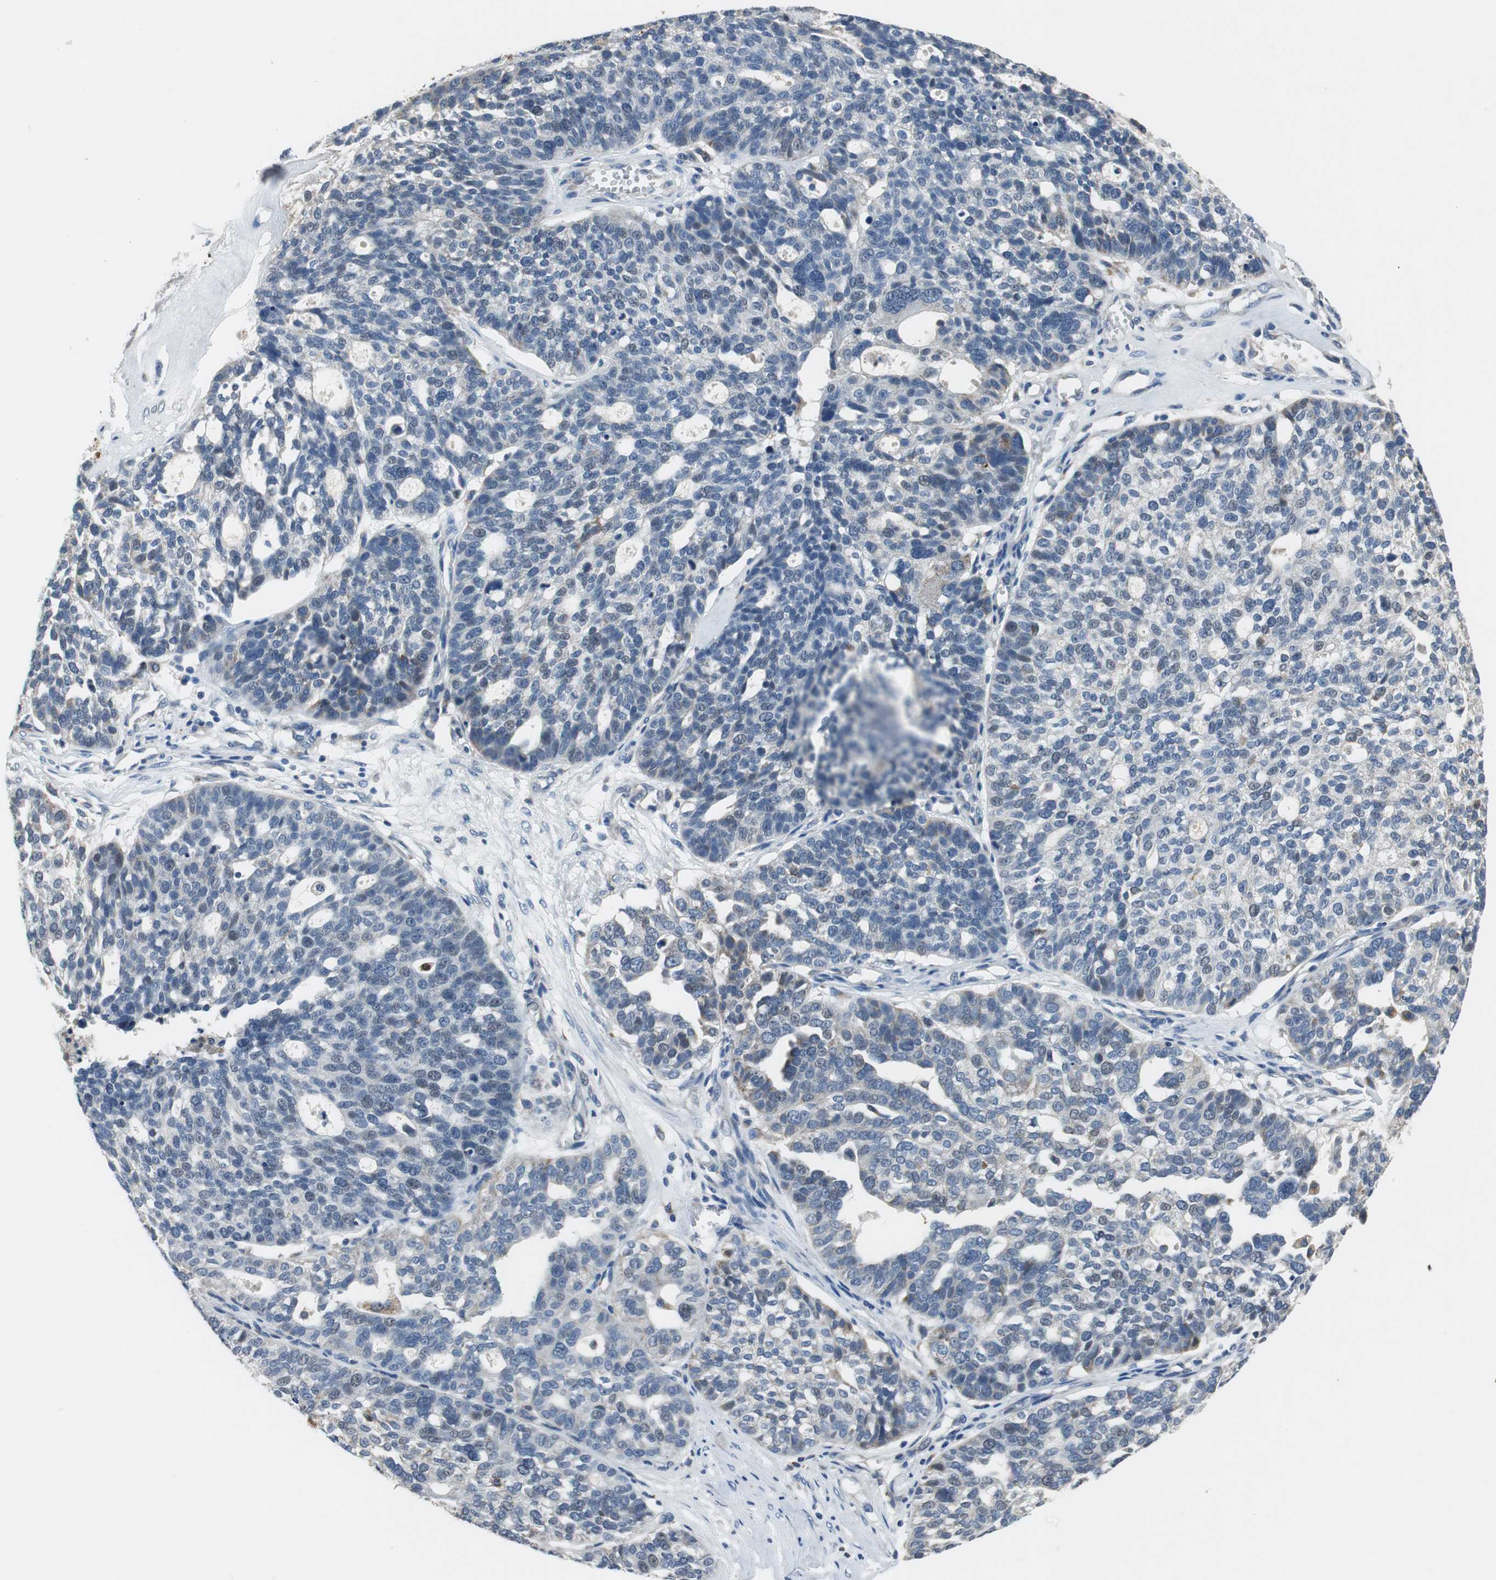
{"staining": {"intensity": "weak", "quantity": "<25%", "location": "cytoplasmic/membranous"}, "tissue": "ovarian cancer", "cell_type": "Tumor cells", "image_type": "cancer", "snomed": [{"axis": "morphology", "description": "Cystadenocarcinoma, serous, NOS"}, {"axis": "topography", "description": "Ovary"}], "caption": "Tumor cells are negative for brown protein staining in ovarian serous cystadenocarcinoma.", "gene": "NLGN1", "patient": {"sex": "female", "age": 59}}